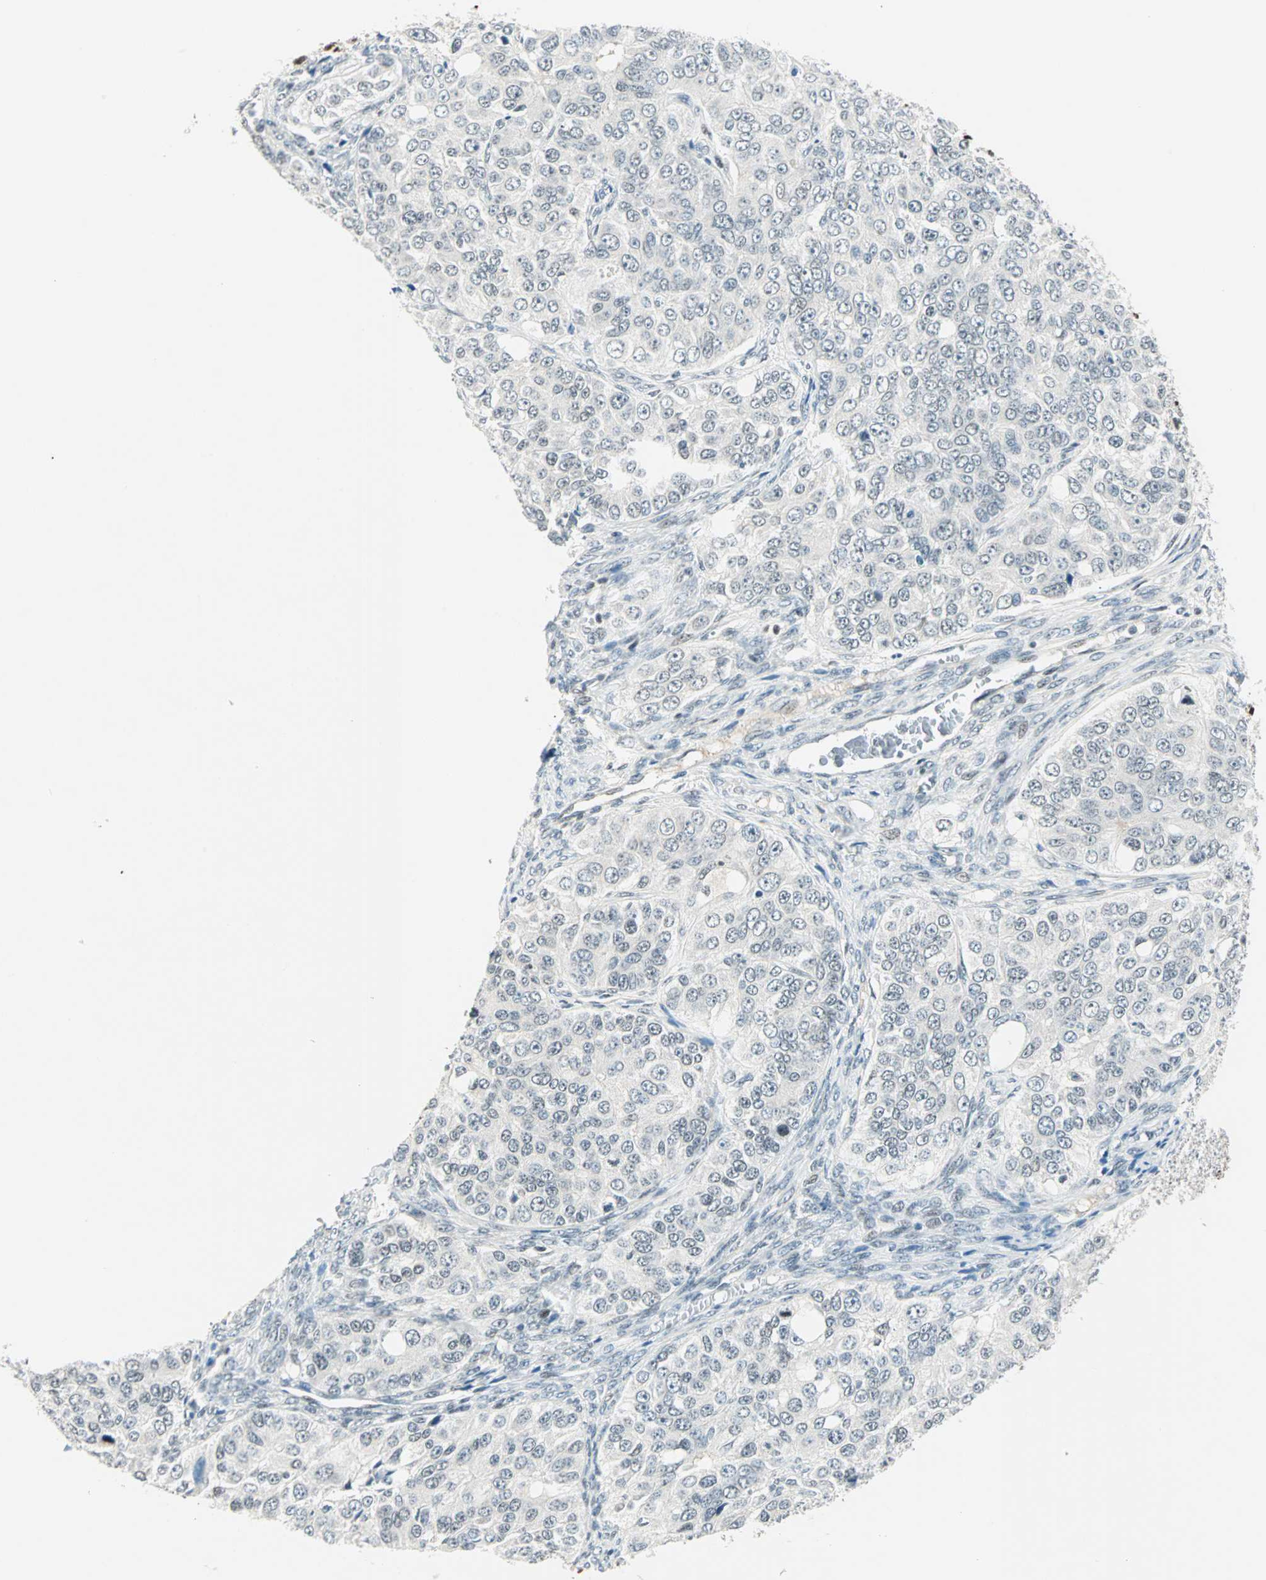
{"staining": {"intensity": "negative", "quantity": "none", "location": "none"}, "tissue": "ovarian cancer", "cell_type": "Tumor cells", "image_type": "cancer", "snomed": [{"axis": "morphology", "description": "Carcinoma, endometroid"}, {"axis": "topography", "description": "Ovary"}], "caption": "An image of ovarian endometroid carcinoma stained for a protein exhibits no brown staining in tumor cells.", "gene": "SIN3A", "patient": {"sex": "female", "age": 51}}